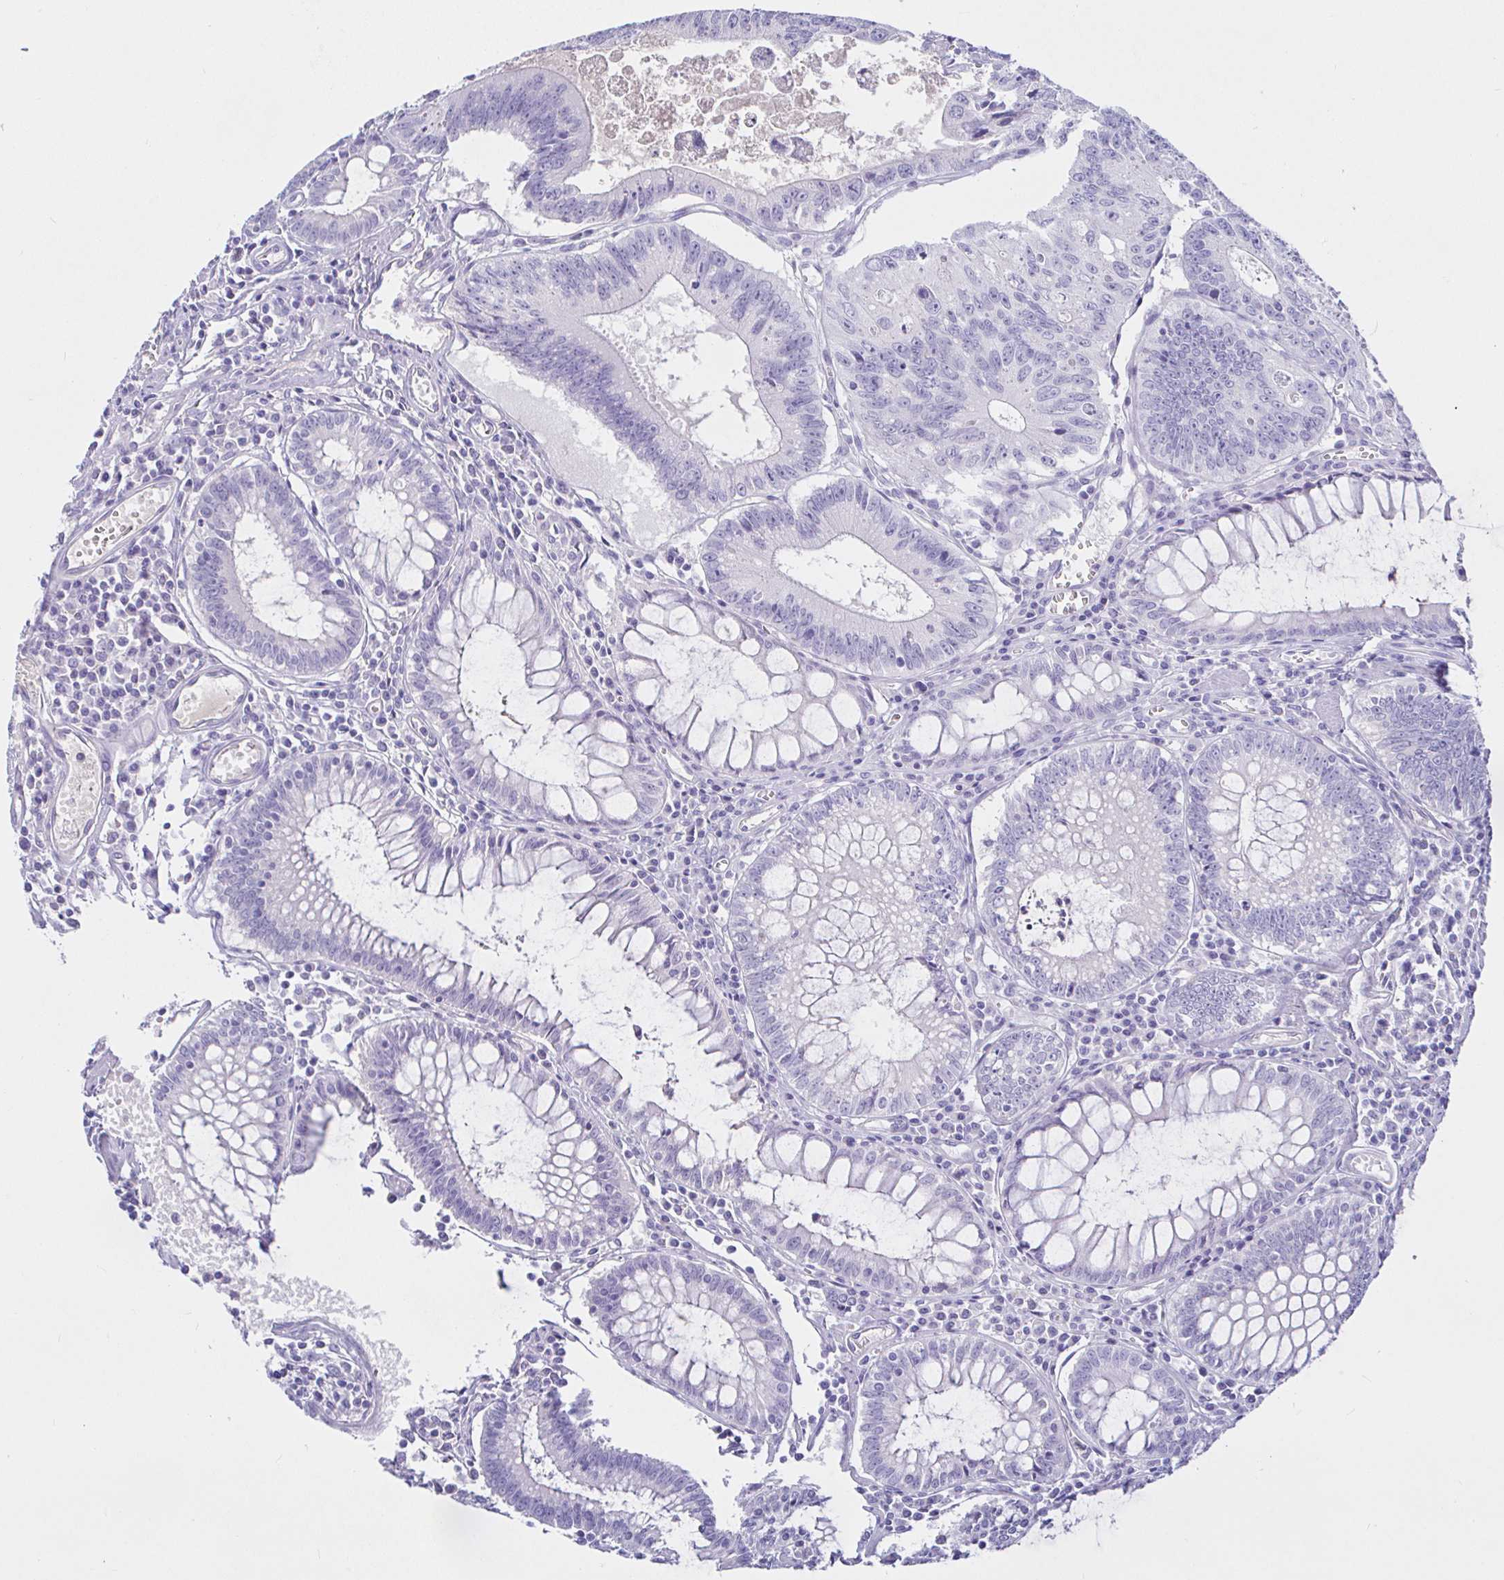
{"staining": {"intensity": "negative", "quantity": "none", "location": "none"}, "tissue": "colorectal cancer", "cell_type": "Tumor cells", "image_type": "cancer", "snomed": [{"axis": "morphology", "description": "Adenocarcinoma, NOS"}, {"axis": "topography", "description": "Rectum"}], "caption": "Human adenocarcinoma (colorectal) stained for a protein using immunohistochemistry reveals no expression in tumor cells.", "gene": "SAA4", "patient": {"sex": "female", "age": 81}}